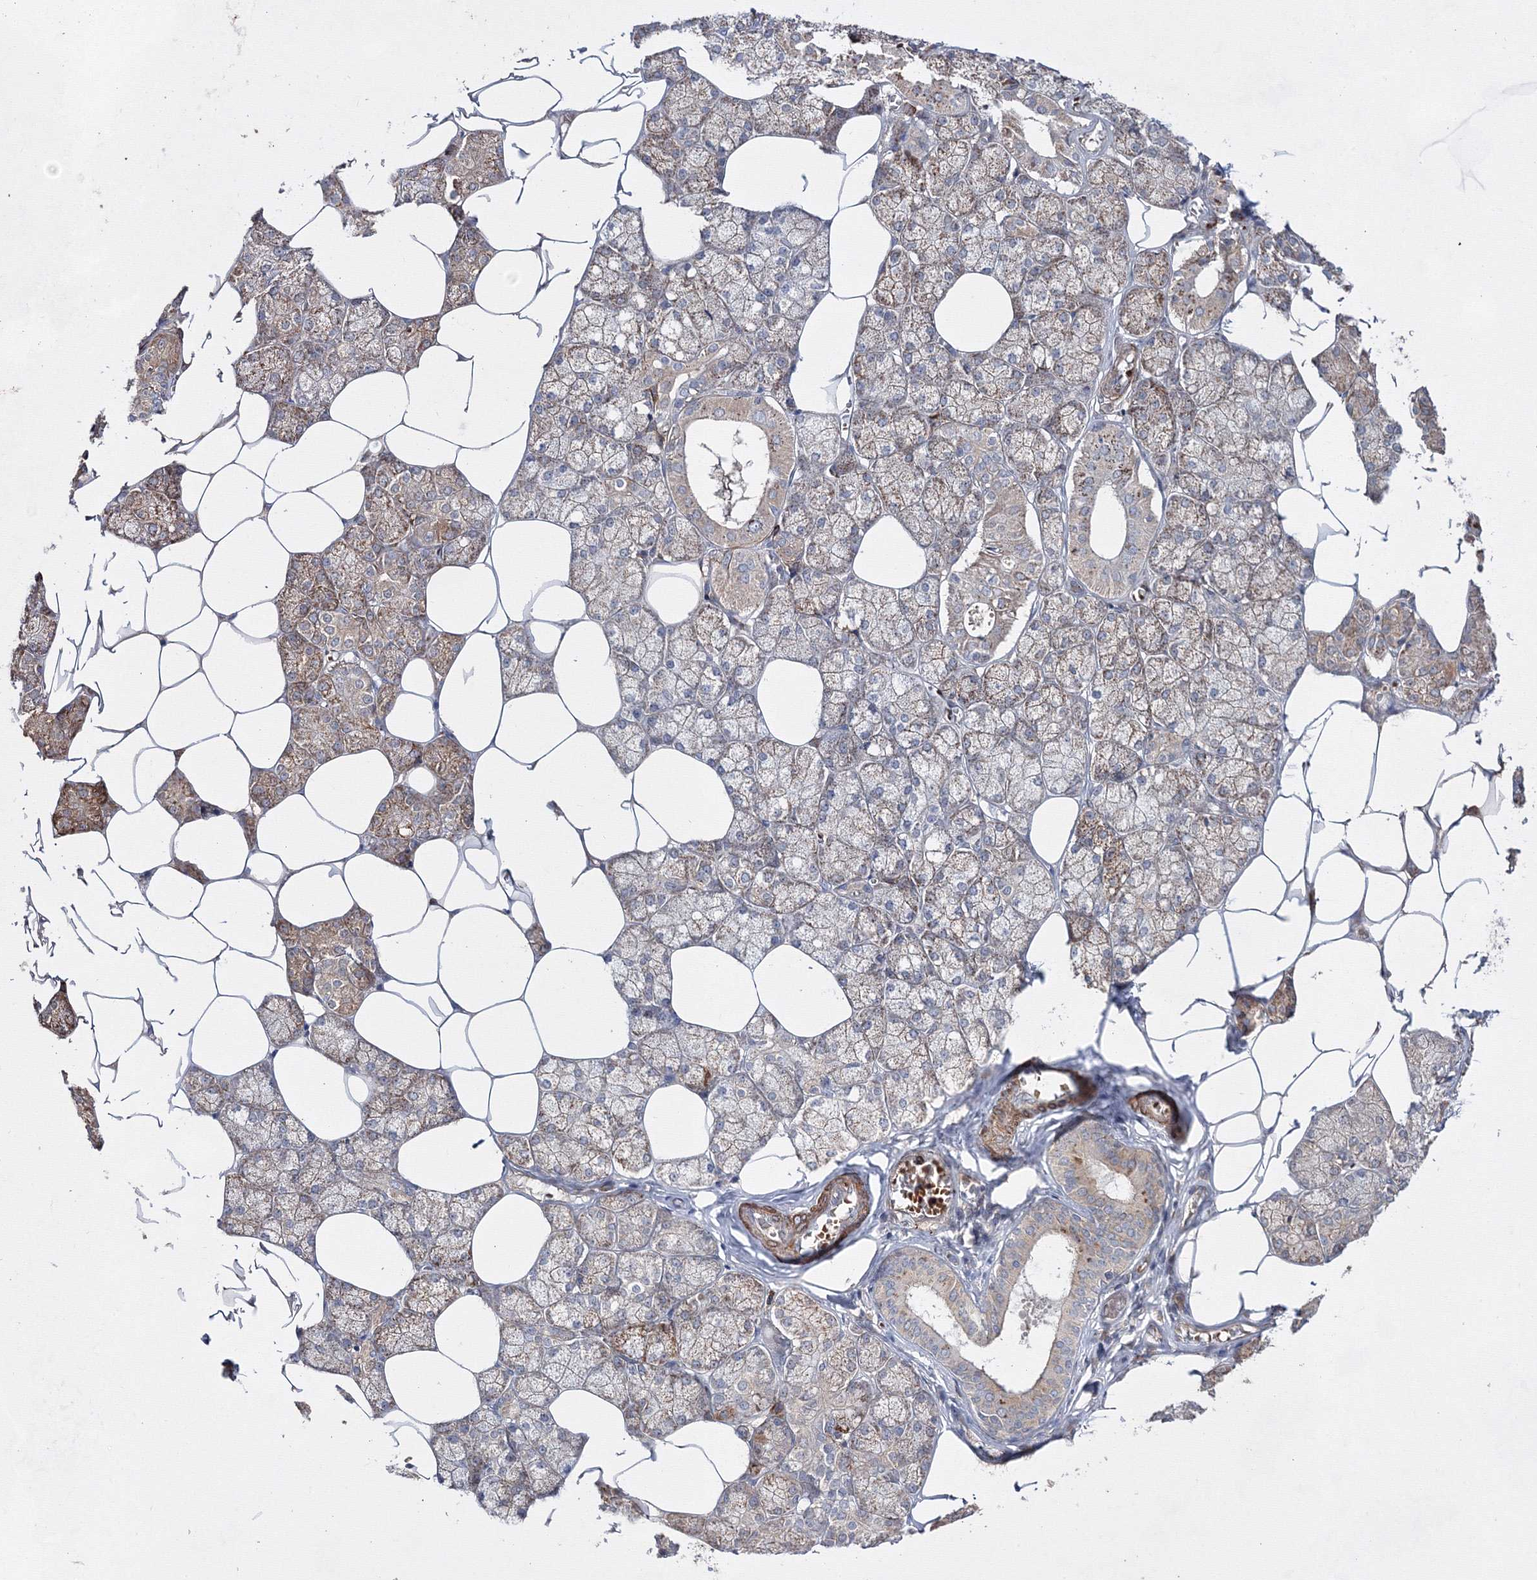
{"staining": {"intensity": "moderate", "quantity": ">75%", "location": "cytoplasmic/membranous"}, "tissue": "salivary gland", "cell_type": "Glandular cells", "image_type": "normal", "snomed": [{"axis": "morphology", "description": "Normal tissue, NOS"}, {"axis": "topography", "description": "Salivary gland"}], "caption": "High-magnification brightfield microscopy of benign salivary gland stained with DAB (3,3'-diaminobenzidine) (brown) and counterstained with hematoxylin (blue). glandular cells exhibit moderate cytoplasmic/membranous expression is identified in approximately>75% of cells.", "gene": "GFM1", "patient": {"sex": "male", "age": 62}}